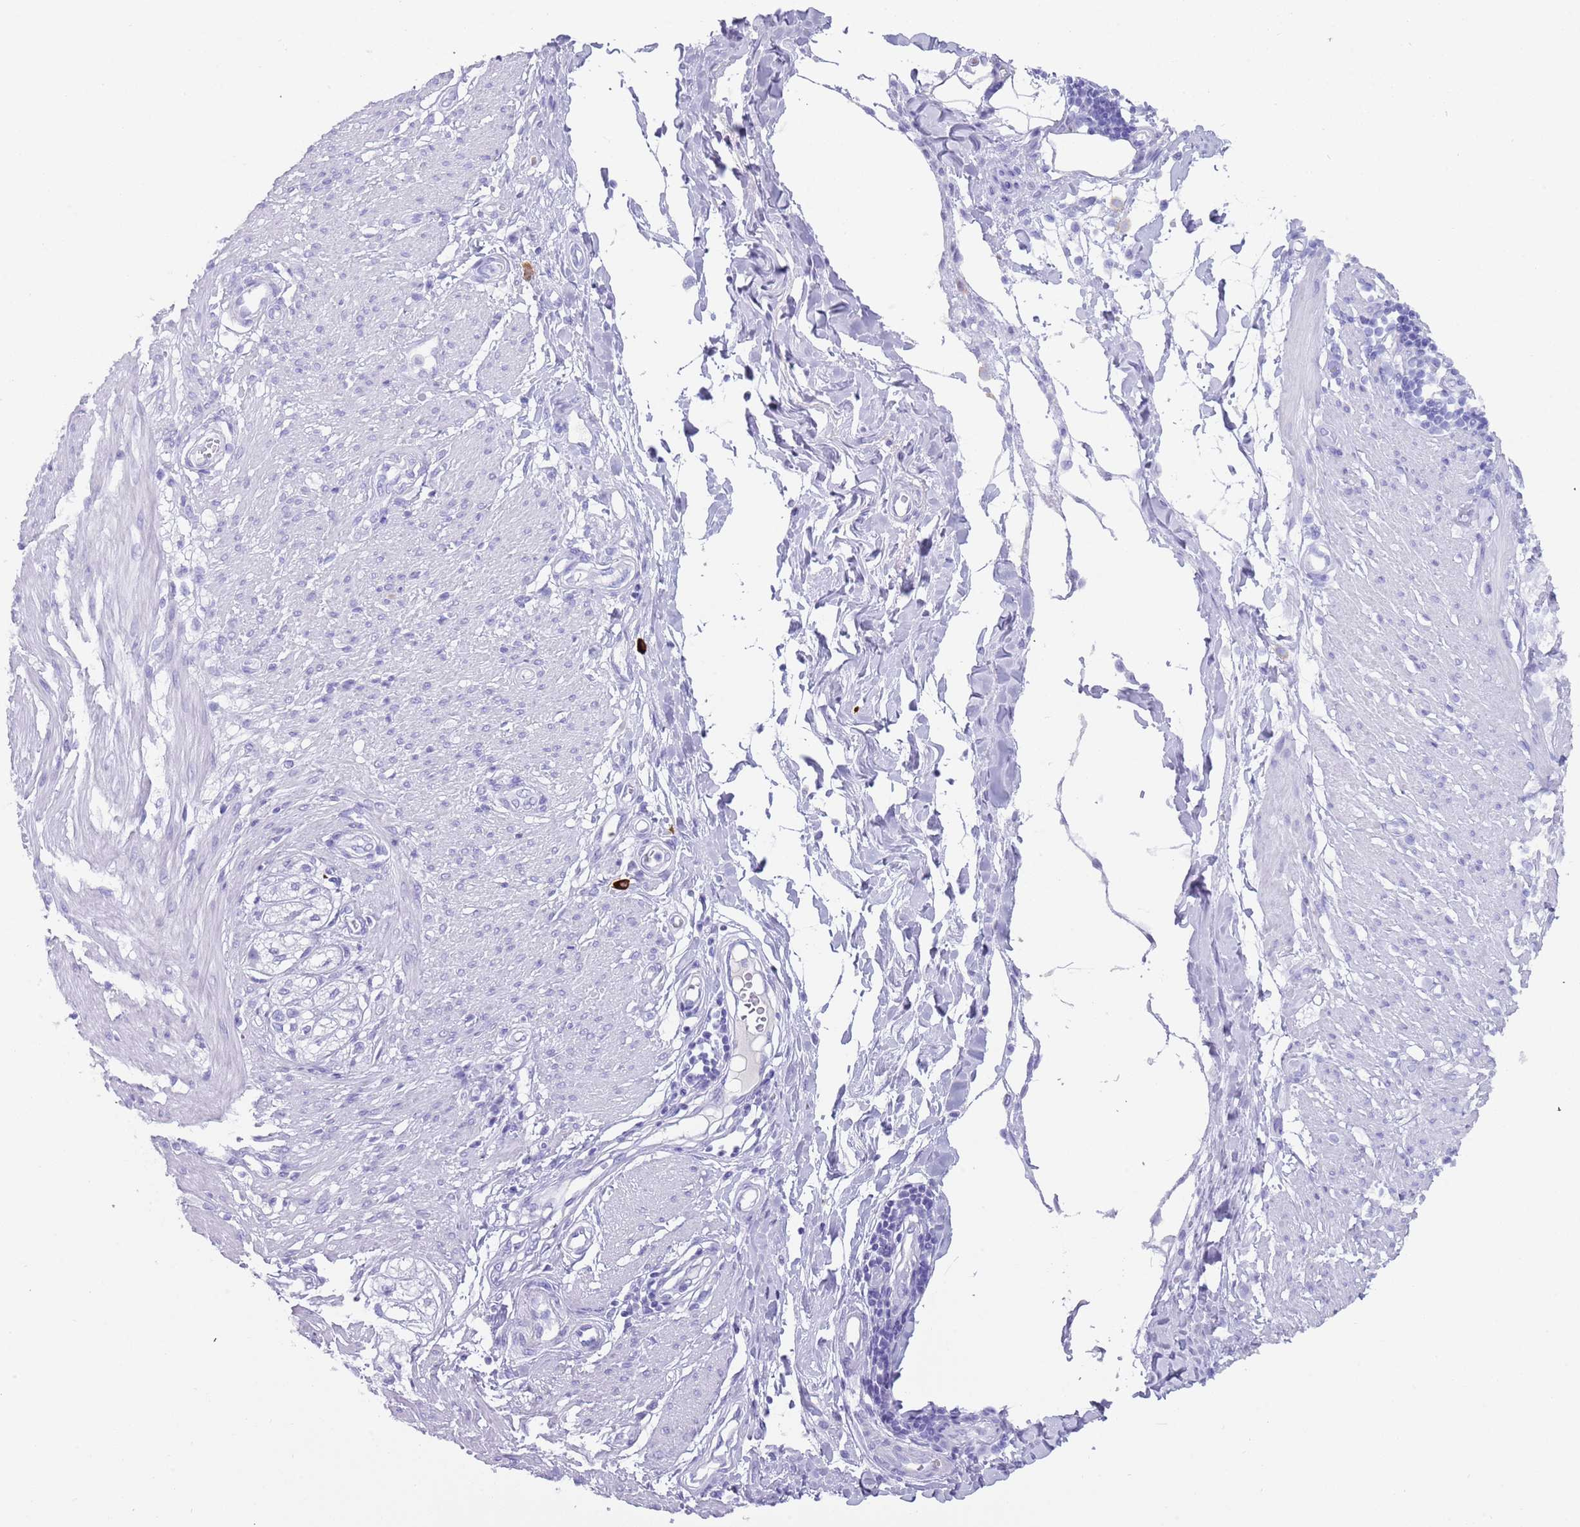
{"staining": {"intensity": "negative", "quantity": "none", "location": "none"}, "tissue": "smooth muscle", "cell_type": "Smooth muscle cells", "image_type": "normal", "snomed": [{"axis": "morphology", "description": "Normal tissue, NOS"}, {"axis": "morphology", "description": "Adenocarcinoma, NOS"}, {"axis": "topography", "description": "Colon"}, {"axis": "topography", "description": "Peripheral nerve tissue"}], "caption": "This image is of normal smooth muscle stained with immunohistochemistry to label a protein in brown with the nuclei are counter-stained blue. There is no staining in smooth muscle cells. Nuclei are stained in blue.", "gene": "MYADML2", "patient": {"sex": "male", "age": 14}}